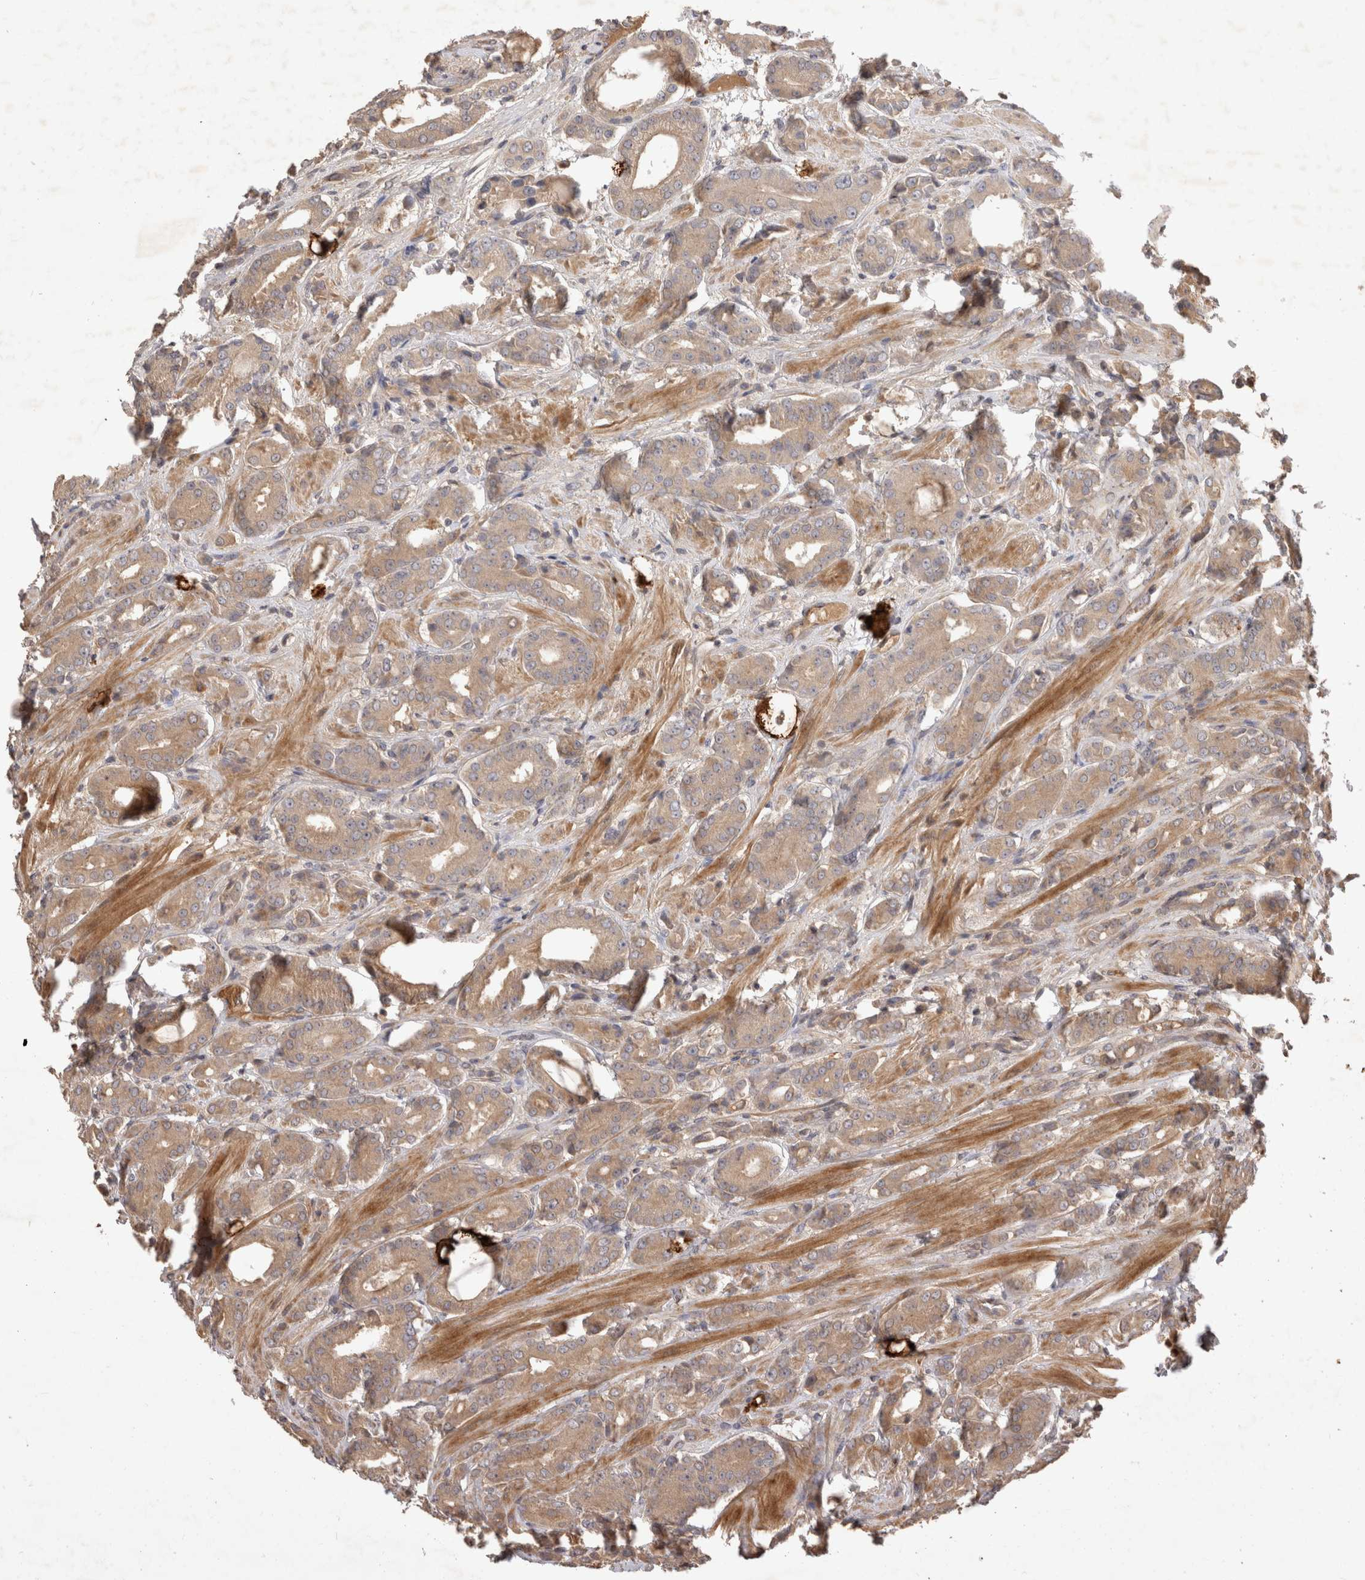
{"staining": {"intensity": "moderate", "quantity": ">75%", "location": "cytoplasmic/membranous"}, "tissue": "prostate cancer", "cell_type": "Tumor cells", "image_type": "cancer", "snomed": [{"axis": "morphology", "description": "Adenocarcinoma, High grade"}, {"axis": "topography", "description": "Prostate"}], "caption": "This photomicrograph shows immunohistochemistry staining of adenocarcinoma (high-grade) (prostate), with medium moderate cytoplasmic/membranous expression in approximately >75% of tumor cells.", "gene": "PPP1R42", "patient": {"sex": "male", "age": 71}}